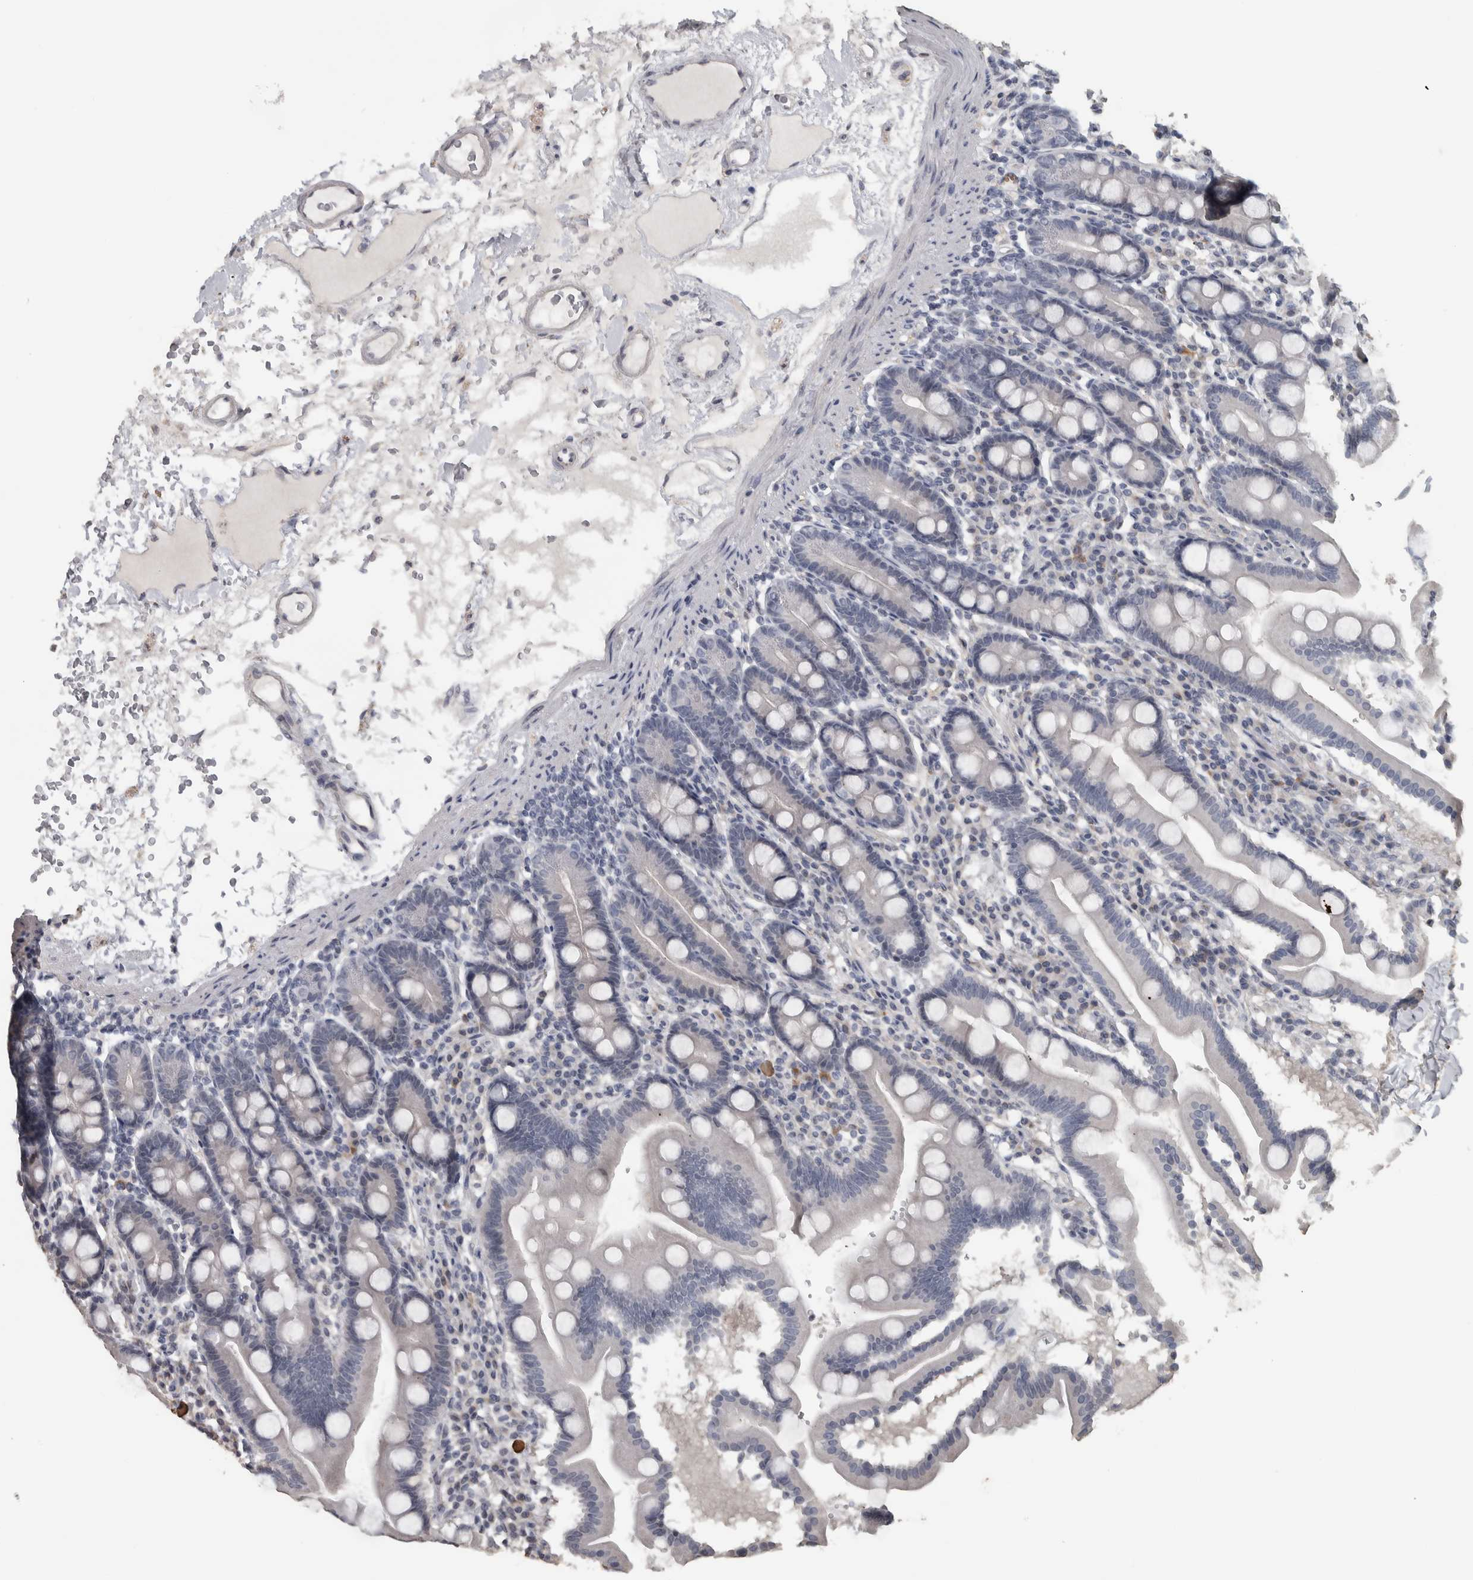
{"staining": {"intensity": "negative", "quantity": "none", "location": "none"}, "tissue": "duodenum", "cell_type": "Glandular cells", "image_type": "normal", "snomed": [{"axis": "morphology", "description": "Normal tissue, NOS"}, {"axis": "topography", "description": "Duodenum"}], "caption": "The immunohistochemistry photomicrograph has no significant expression in glandular cells of duodenum.", "gene": "NECAB1", "patient": {"sex": "male", "age": 50}}